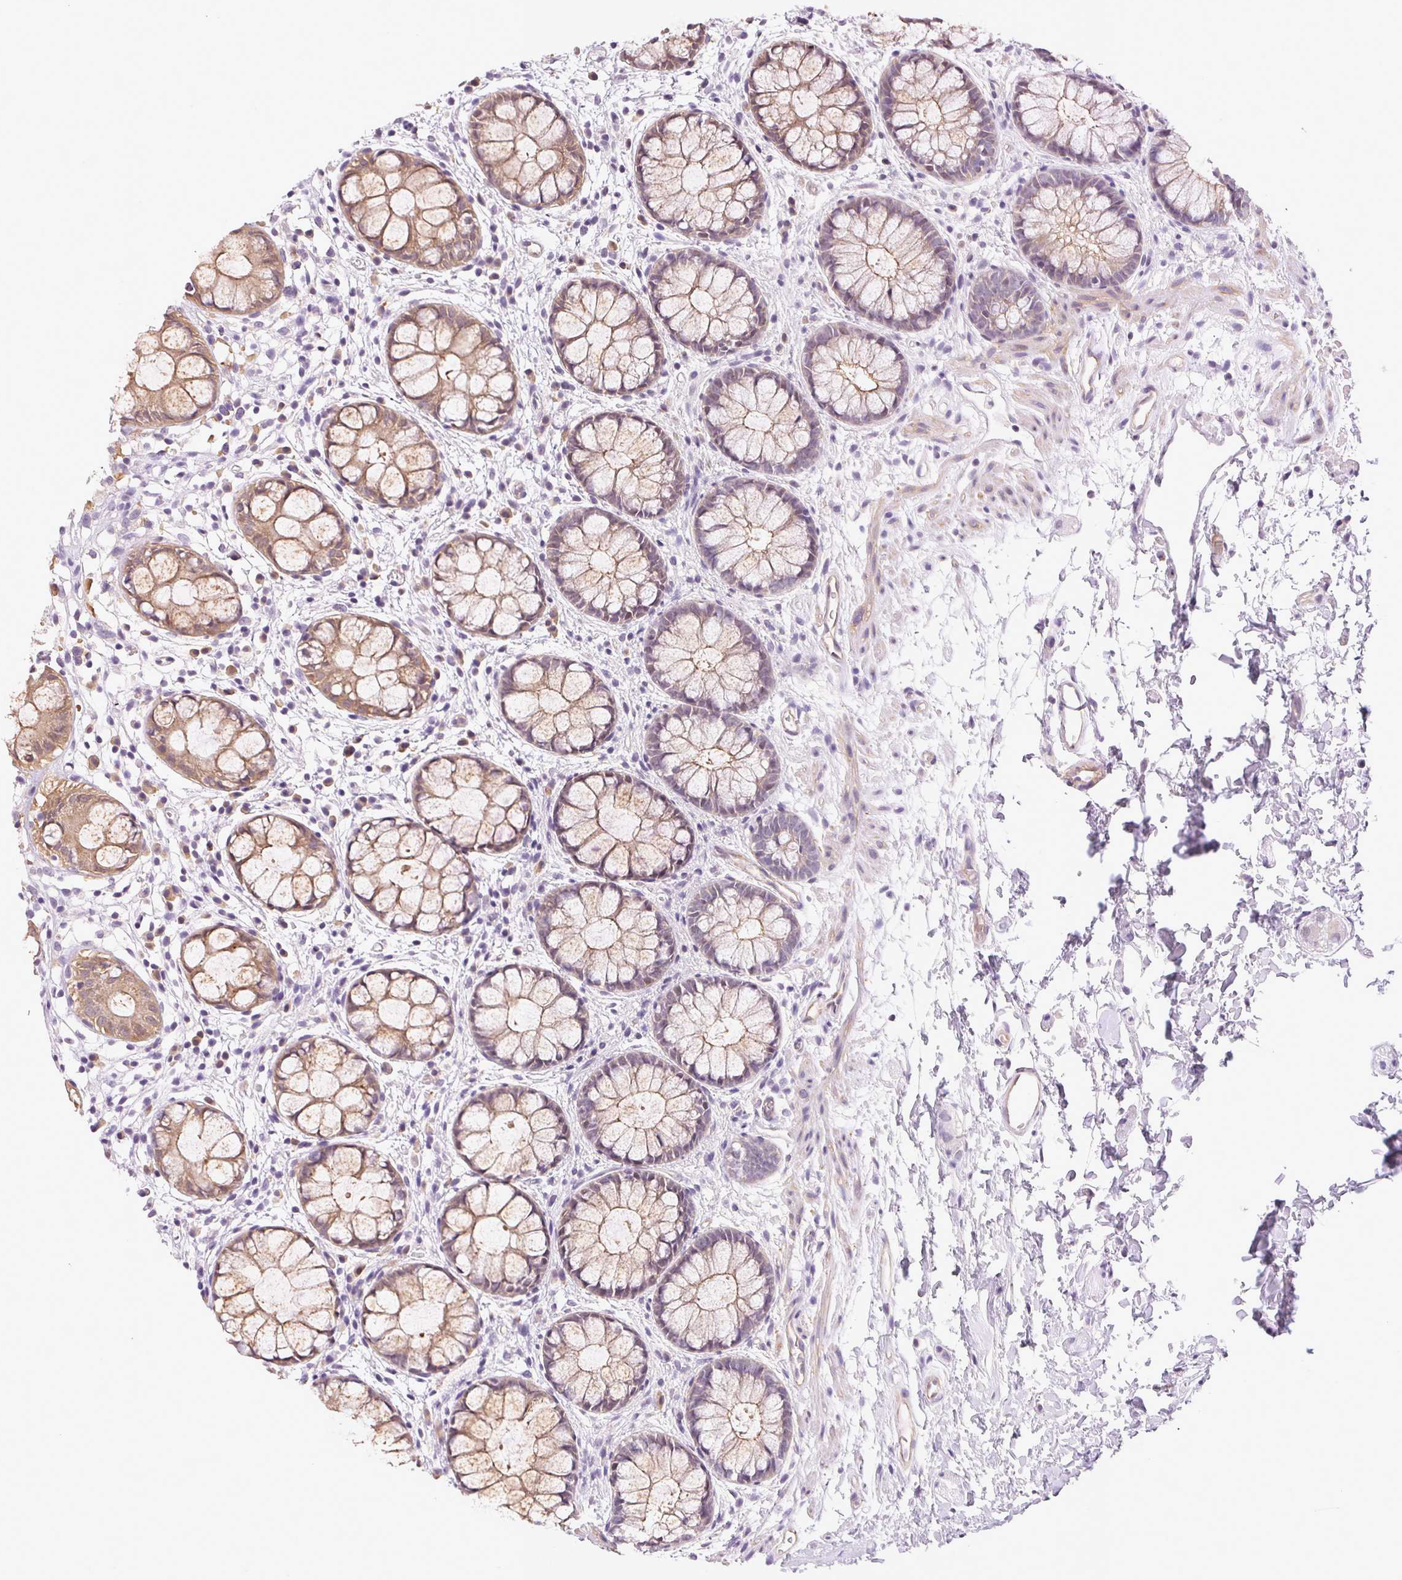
{"staining": {"intensity": "strong", "quantity": "25%-75%", "location": "cytoplasmic/membranous"}, "tissue": "rectum", "cell_type": "Glandular cells", "image_type": "normal", "snomed": [{"axis": "morphology", "description": "Normal tissue, NOS"}, {"axis": "topography", "description": "Rectum"}], "caption": "Immunohistochemical staining of unremarkable rectum demonstrates 25%-75% levels of strong cytoplasmic/membranous protein expression in about 25%-75% of glandular cells. (Brightfield microscopy of DAB IHC at high magnification).", "gene": "CSN1S1", "patient": {"sex": "female", "age": 62}}